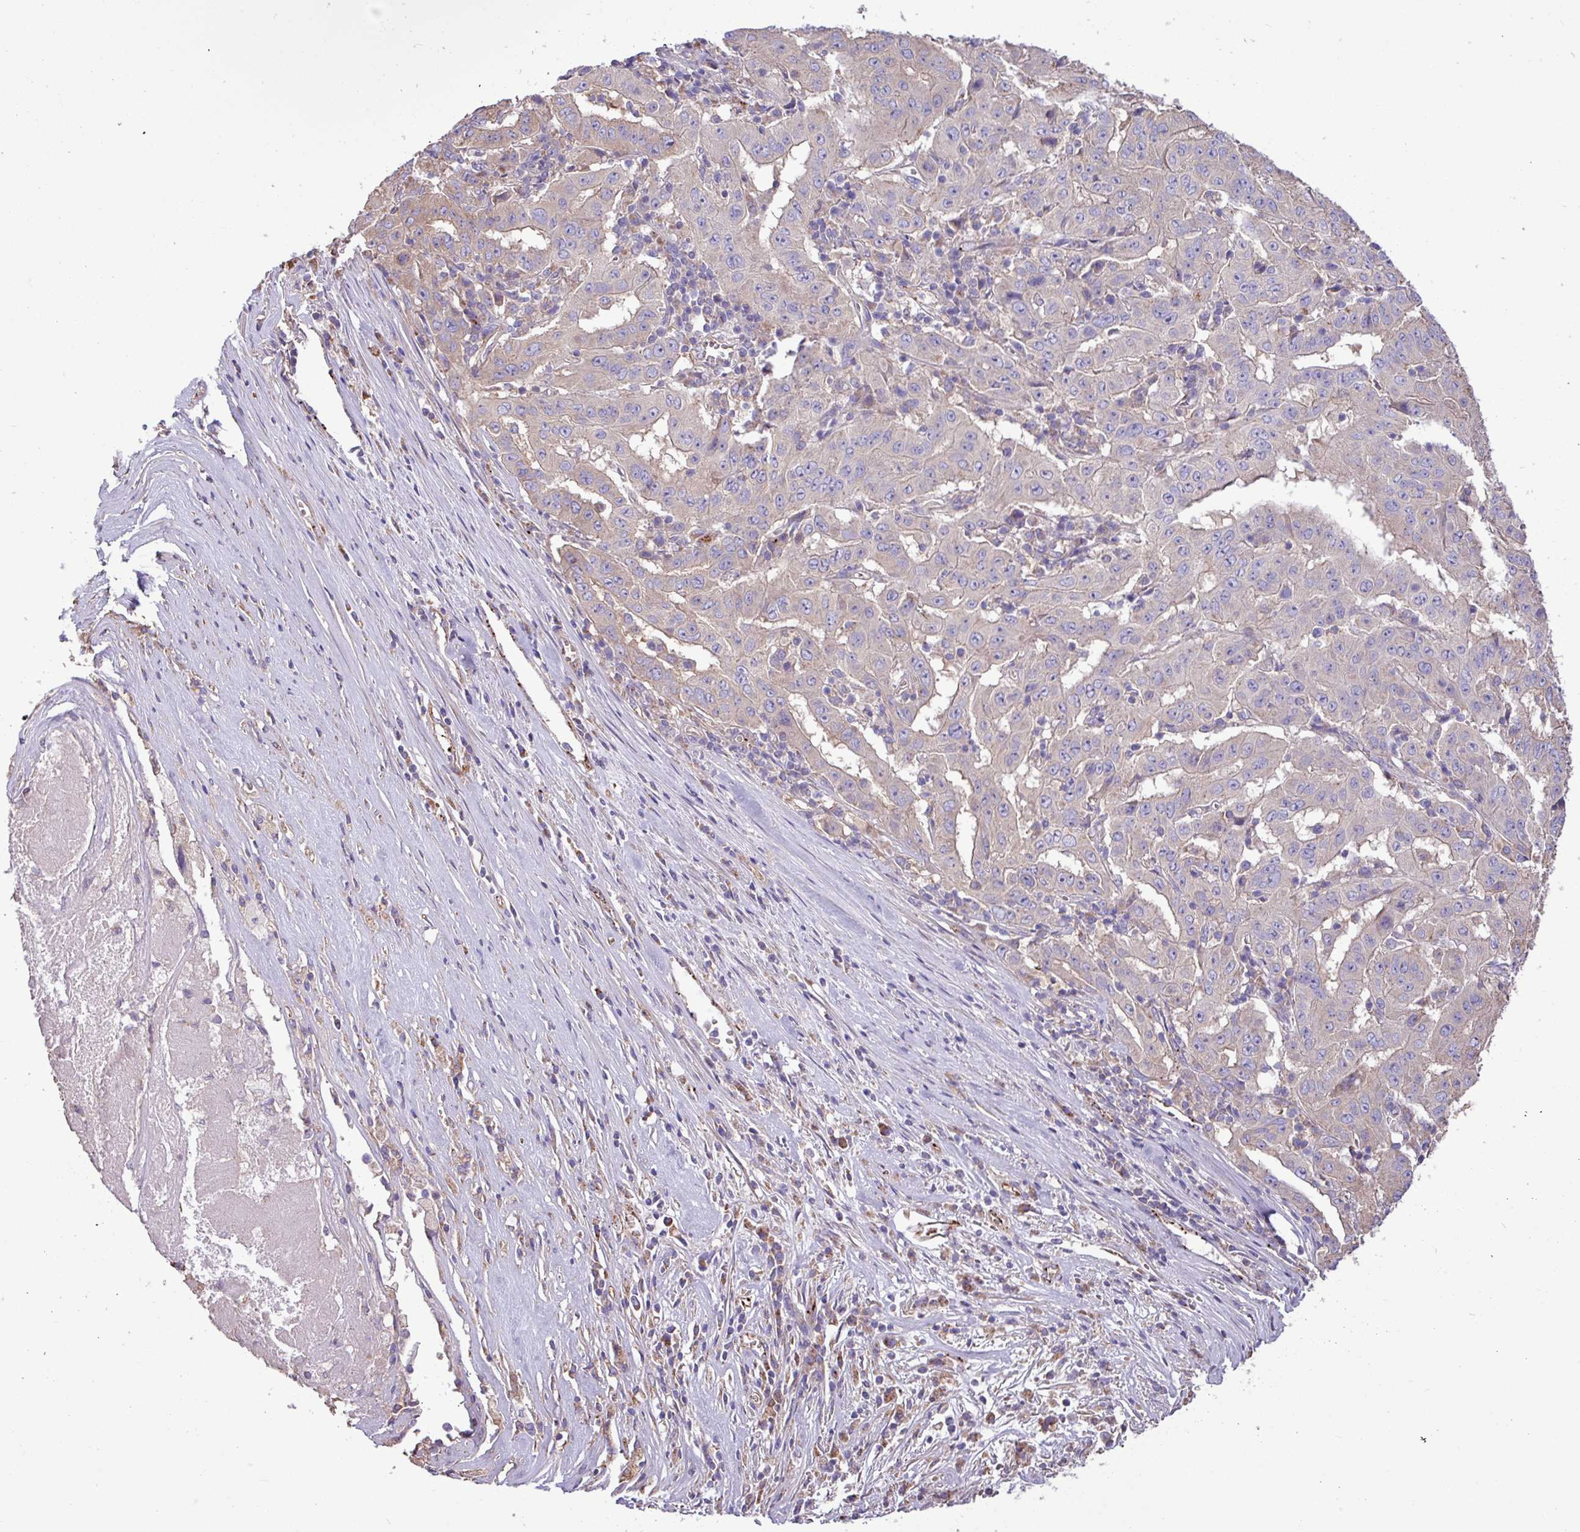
{"staining": {"intensity": "weak", "quantity": "25%-75%", "location": "cytoplasmic/membranous"}, "tissue": "pancreatic cancer", "cell_type": "Tumor cells", "image_type": "cancer", "snomed": [{"axis": "morphology", "description": "Adenocarcinoma, NOS"}, {"axis": "topography", "description": "Pancreas"}], "caption": "A photomicrograph of human adenocarcinoma (pancreatic) stained for a protein demonstrates weak cytoplasmic/membranous brown staining in tumor cells.", "gene": "PPM1J", "patient": {"sex": "male", "age": 63}}